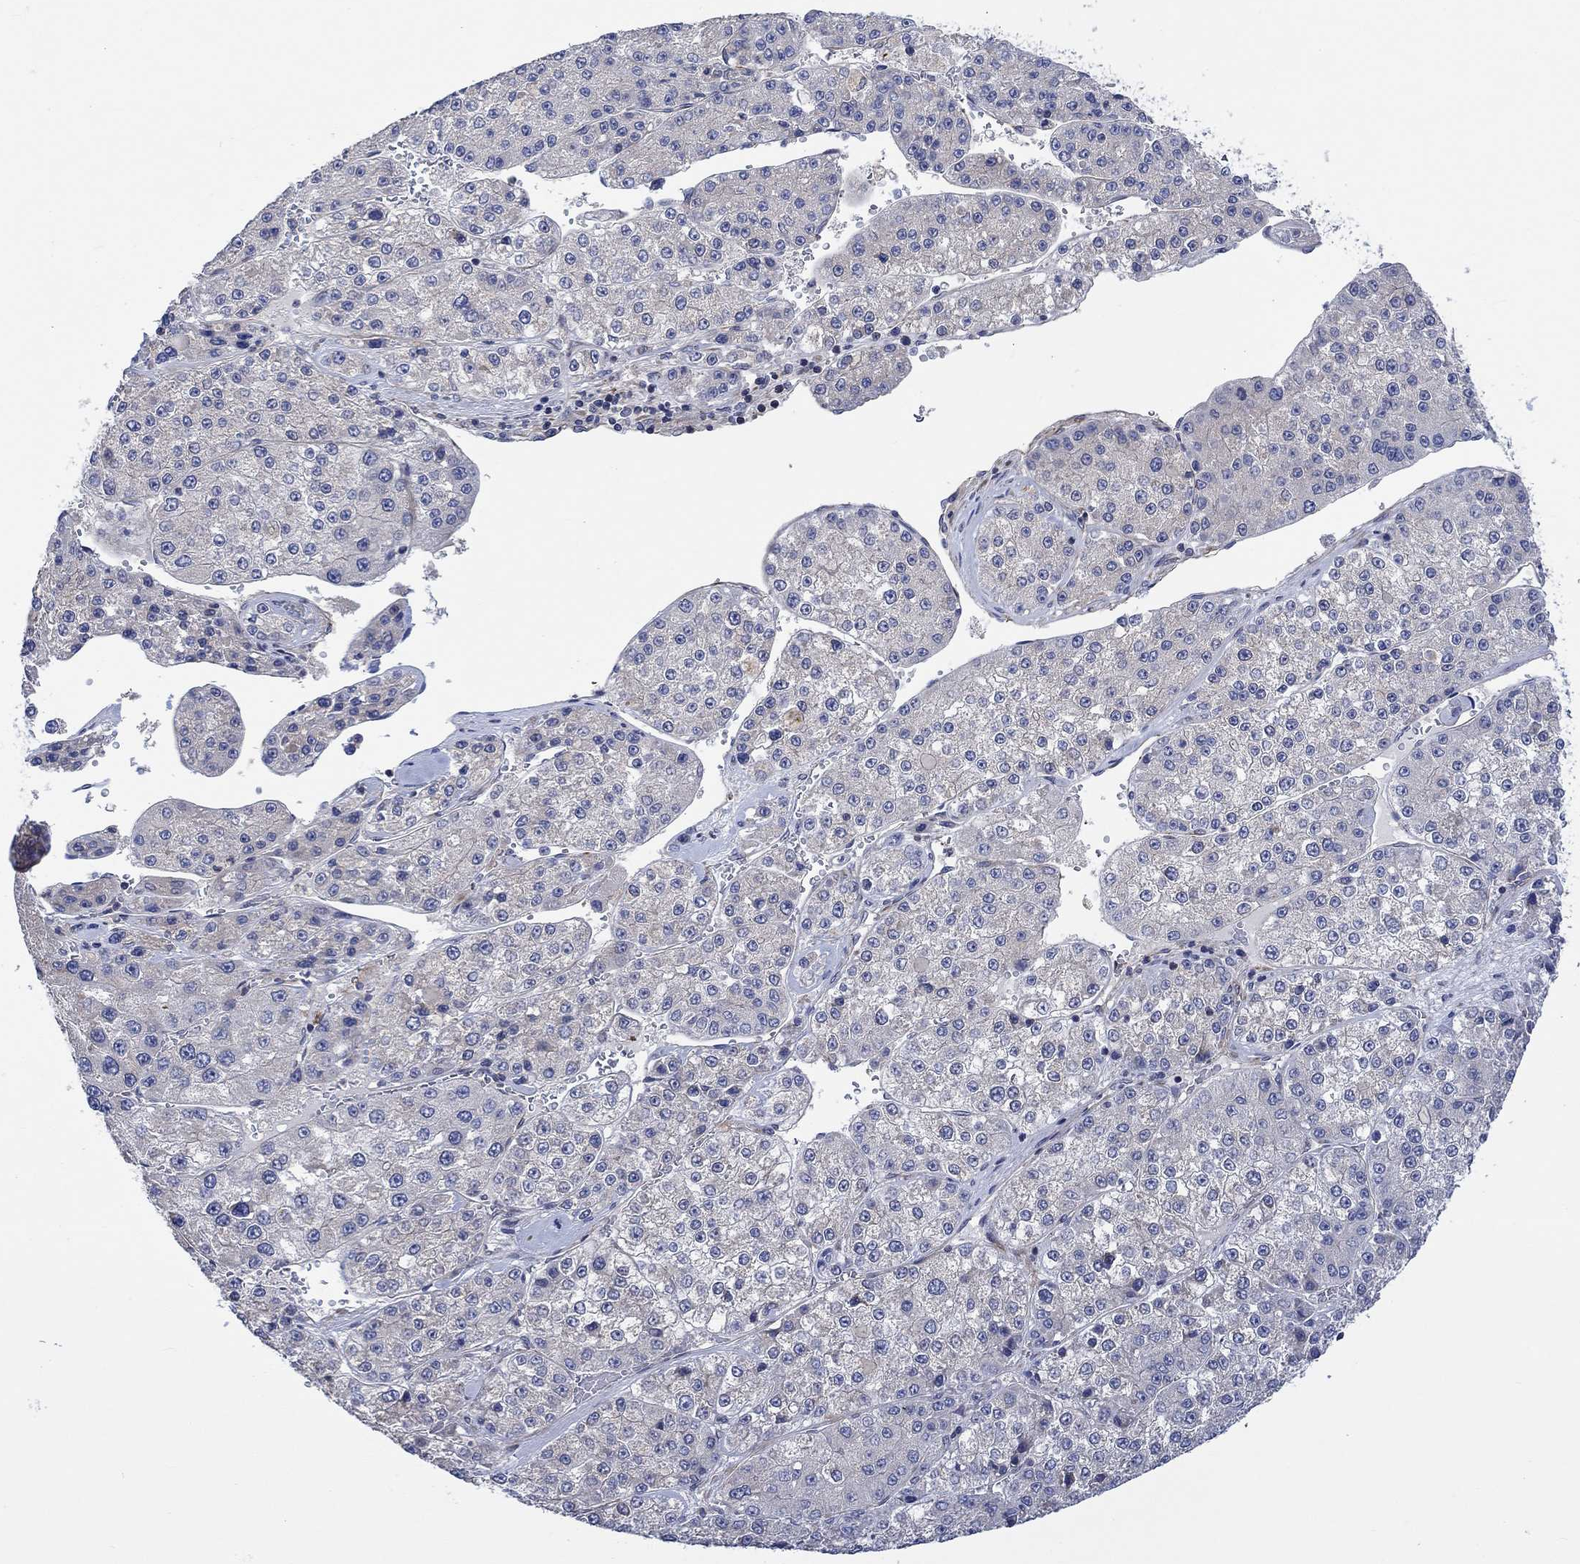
{"staining": {"intensity": "negative", "quantity": "none", "location": "none"}, "tissue": "liver cancer", "cell_type": "Tumor cells", "image_type": "cancer", "snomed": [{"axis": "morphology", "description": "Carcinoma, Hepatocellular, NOS"}, {"axis": "topography", "description": "Liver"}], "caption": "IHC of liver hepatocellular carcinoma displays no expression in tumor cells. Nuclei are stained in blue.", "gene": "CAMK1D", "patient": {"sex": "female", "age": 73}}